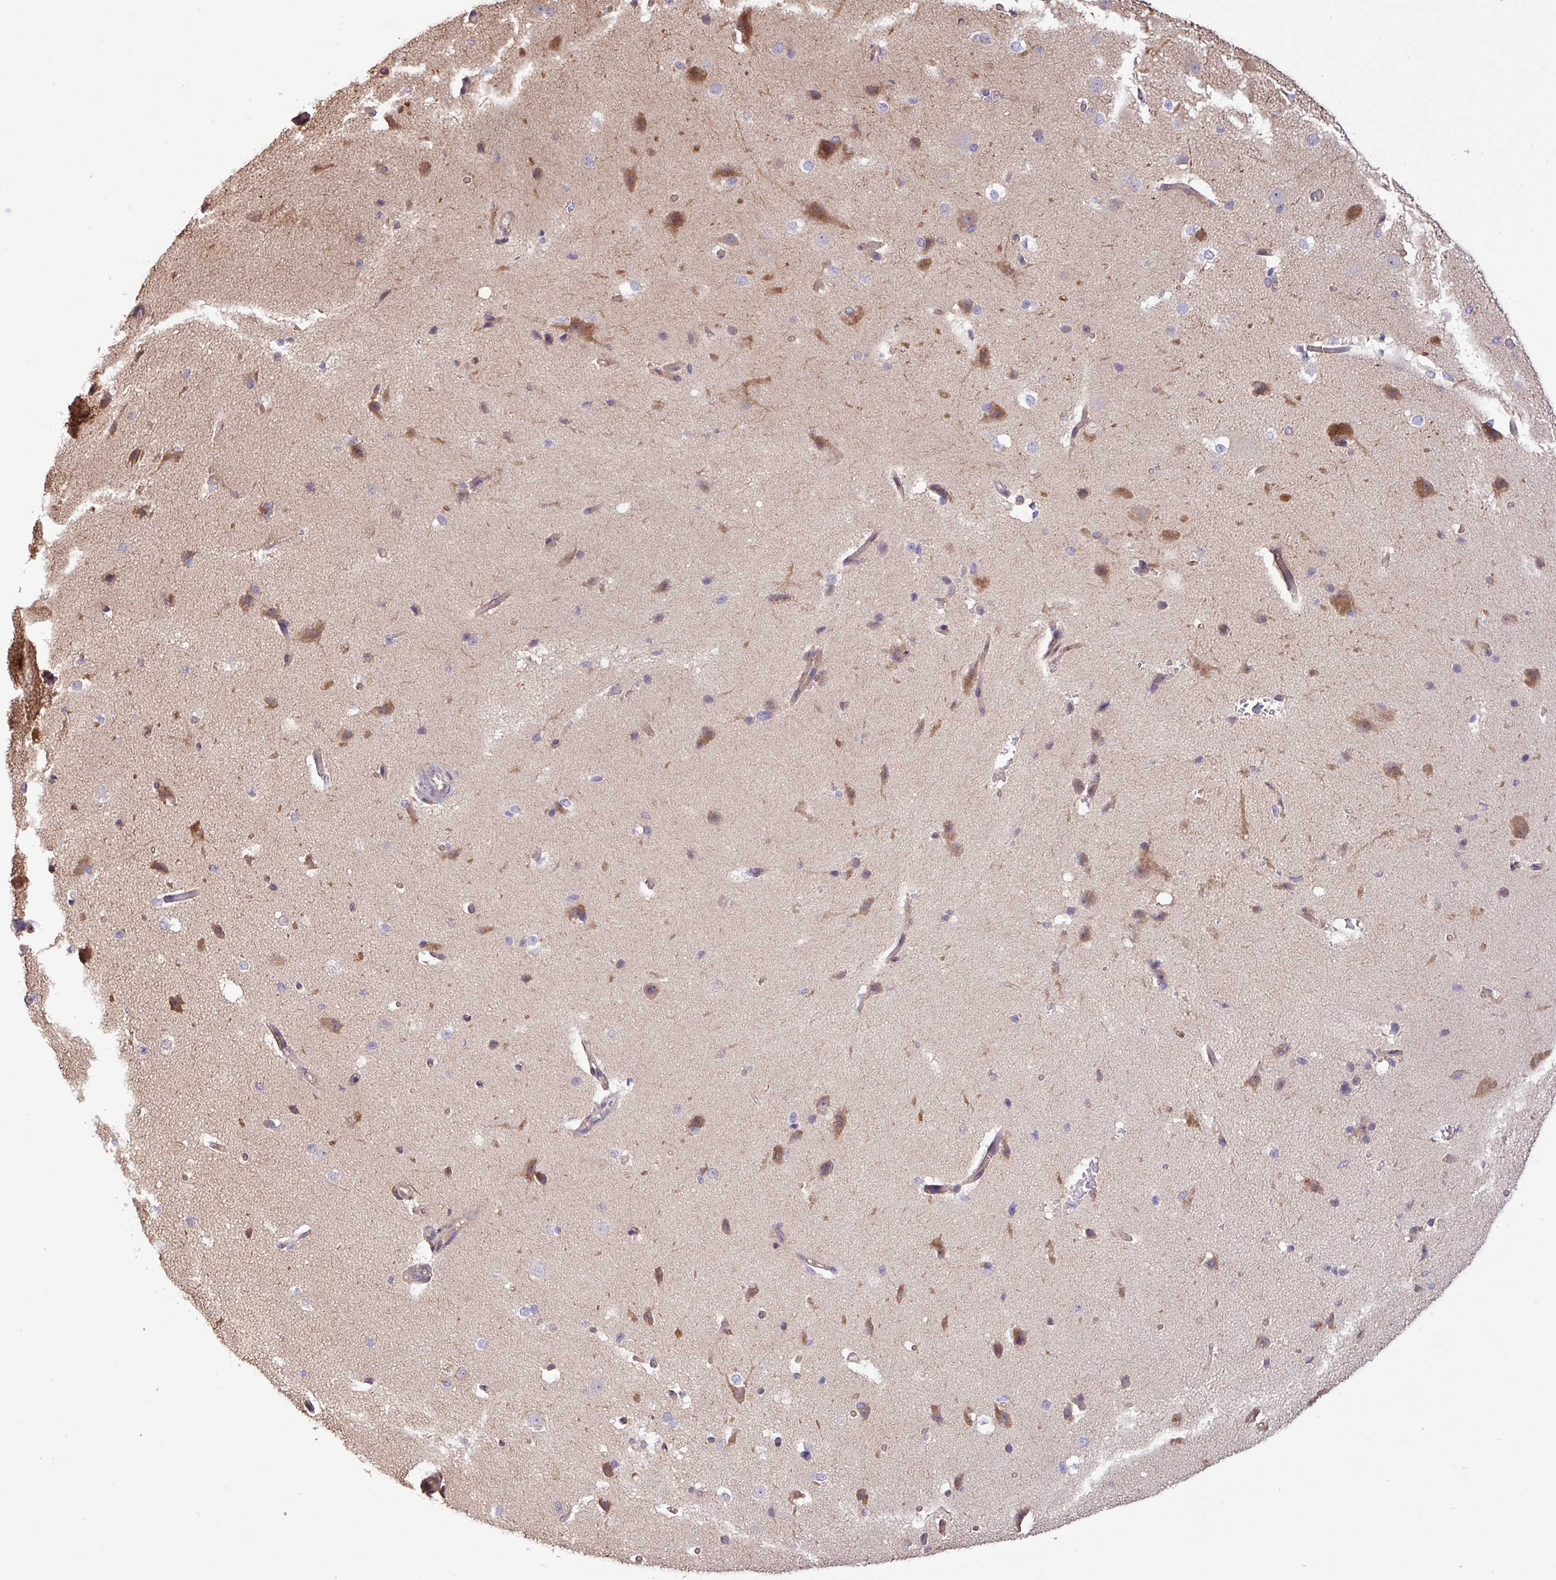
{"staining": {"intensity": "weak", "quantity": "25%-75%", "location": "cytoplasmic/membranous"}, "tissue": "cerebral cortex", "cell_type": "Endothelial cells", "image_type": "normal", "snomed": [{"axis": "morphology", "description": "Normal tissue, NOS"}, {"axis": "morphology", "description": "Inflammation, NOS"}, {"axis": "topography", "description": "Cerebral cortex"}], "caption": "DAB (3,3'-diaminobenzidine) immunohistochemical staining of benign cerebral cortex shows weak cytoplasmic/membranous protein expression in approximately 25%-75% of endothelial cells.", "gene": "MEGF6", "patient": {"sex": "male", "age": 6}}